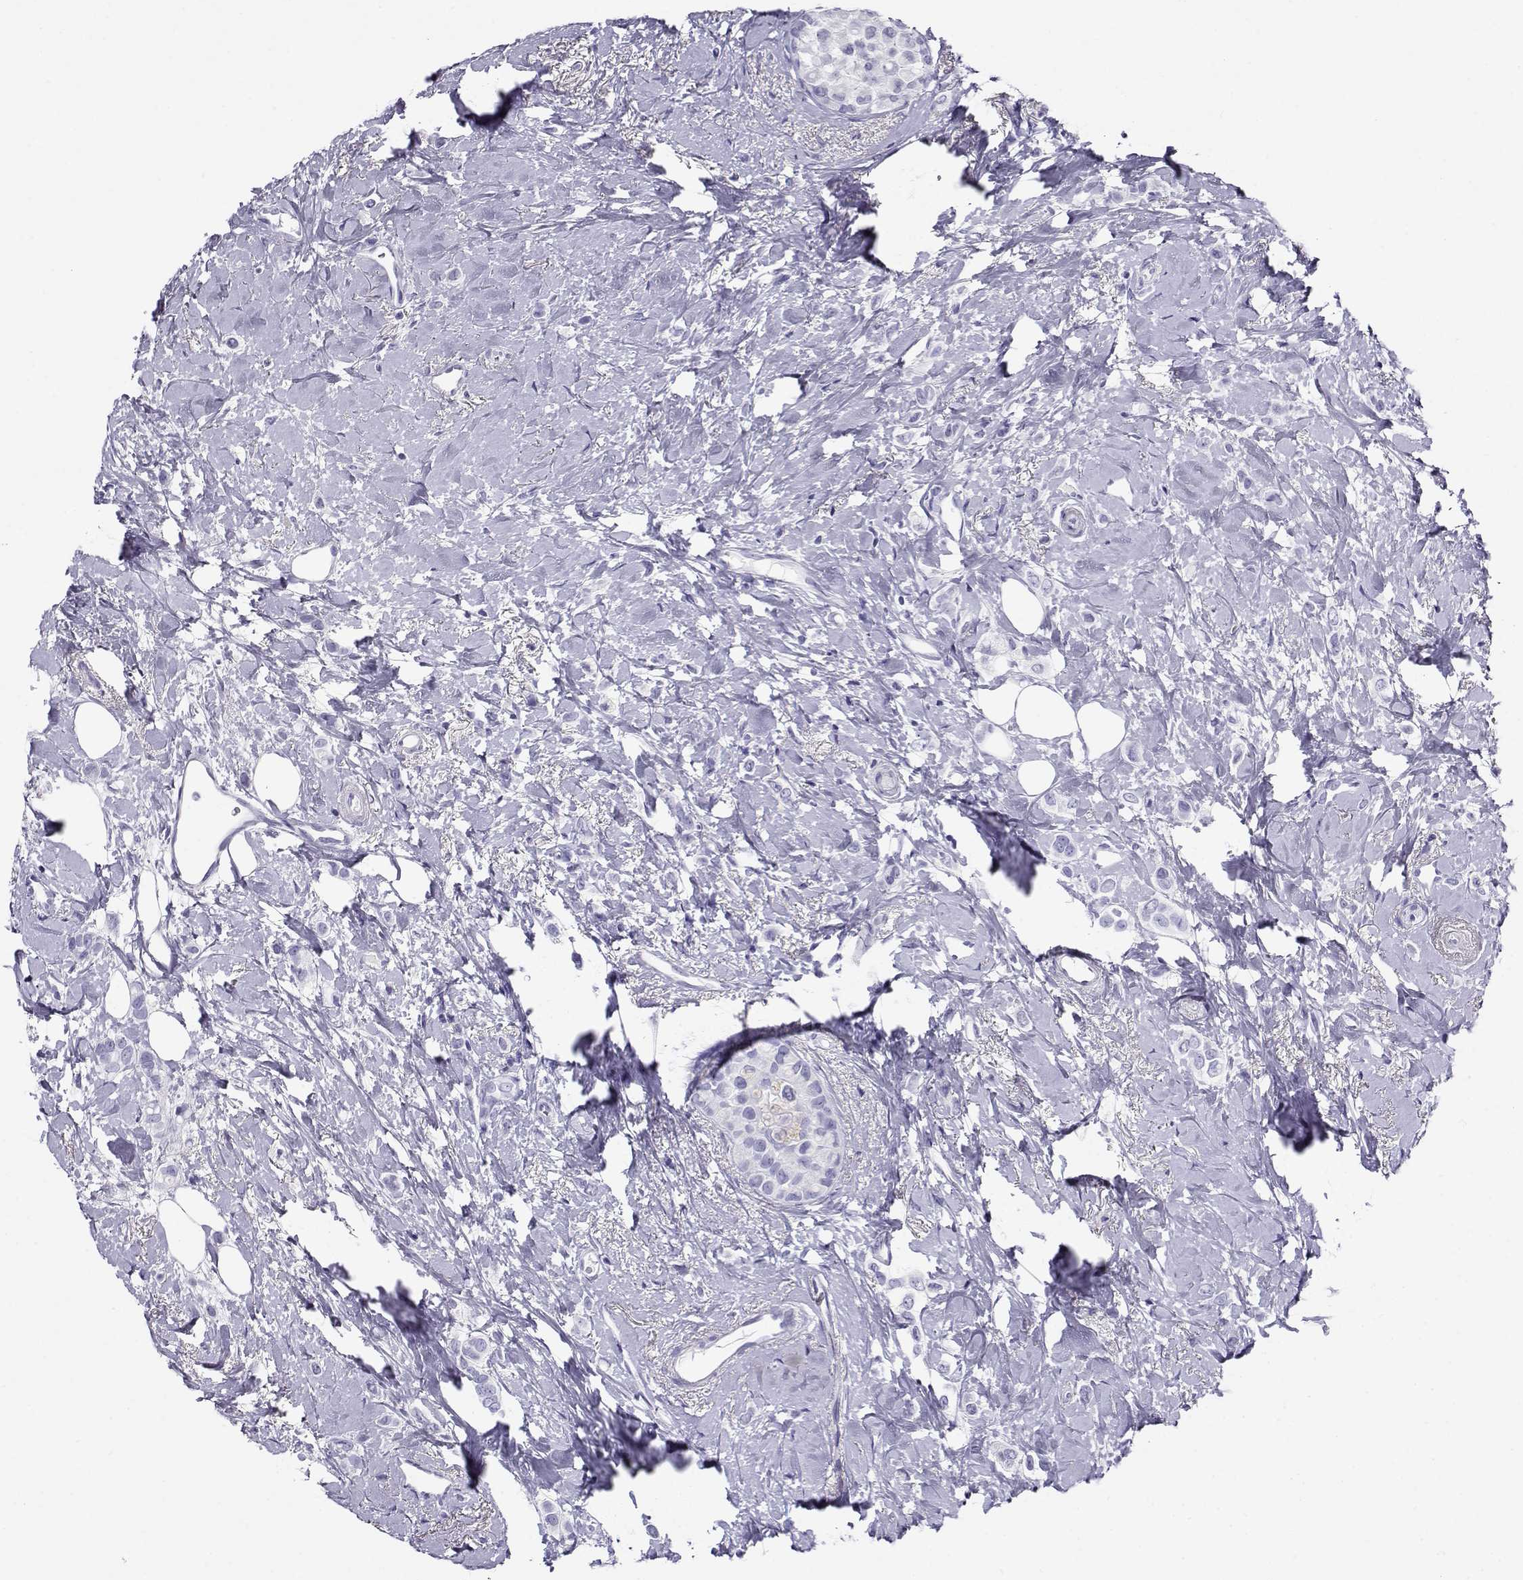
{"staining": {"intensity": "negative", "quantity": "none", "location": "none"}, "tissue": "breast cancer", "cell_type": "Tumor cells", "image_type": "cancer", "snomed": [{"axis": "morphology", "description": "Lobular carcinoma"}, {"axis": "topography", "description": "Breast"}], "caption": "A photomicrograph of breast cancer (lobular carcinoma) stained for a protein reveals no brown staining in tumor cells.", "gene": "RHOXF2", "patient": {"sex": "female", "age": 66}}